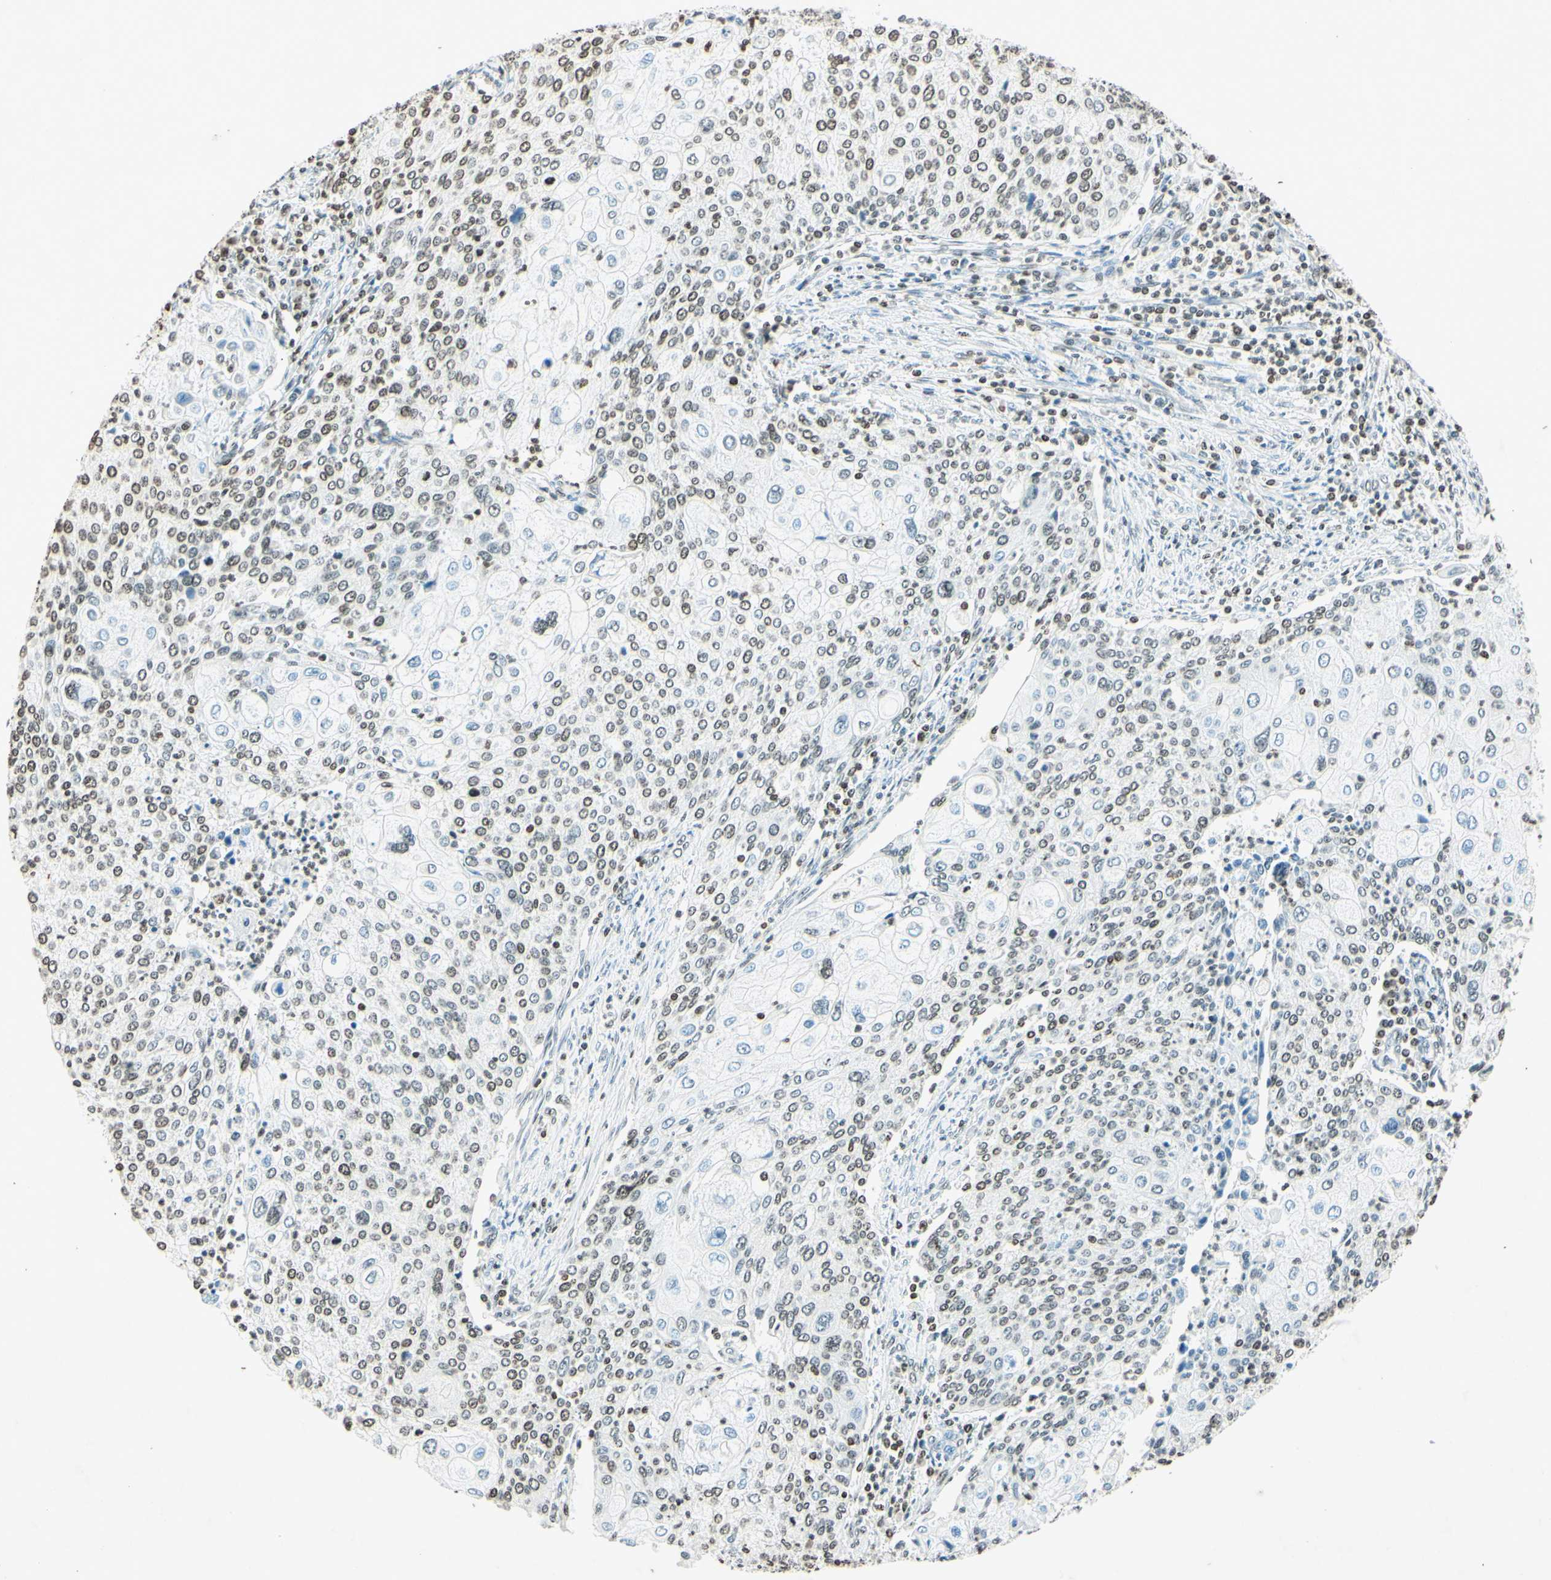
{"staining": {"intensity": "weak", "quantity": "25%-75%", "location": "nuclear"}, "tissue": "cervical cancer", "cell_type": "Tumor cells", "image_type": "cancer", "snomed": [{"axis": "morphology", "description": "Squamous cell carcinoma, NOS"}, {"axis": "topography", "description": "Cervix"}], "caption": "Cervical cancer (squamous cell carcinoma) stained with immunohistochemistry (IHC) demonstrates weak nuclear staining in about 25%-75% of tumor cells.", "gene": "MSH2", "patient": {"sex": "female", "age": 40}}